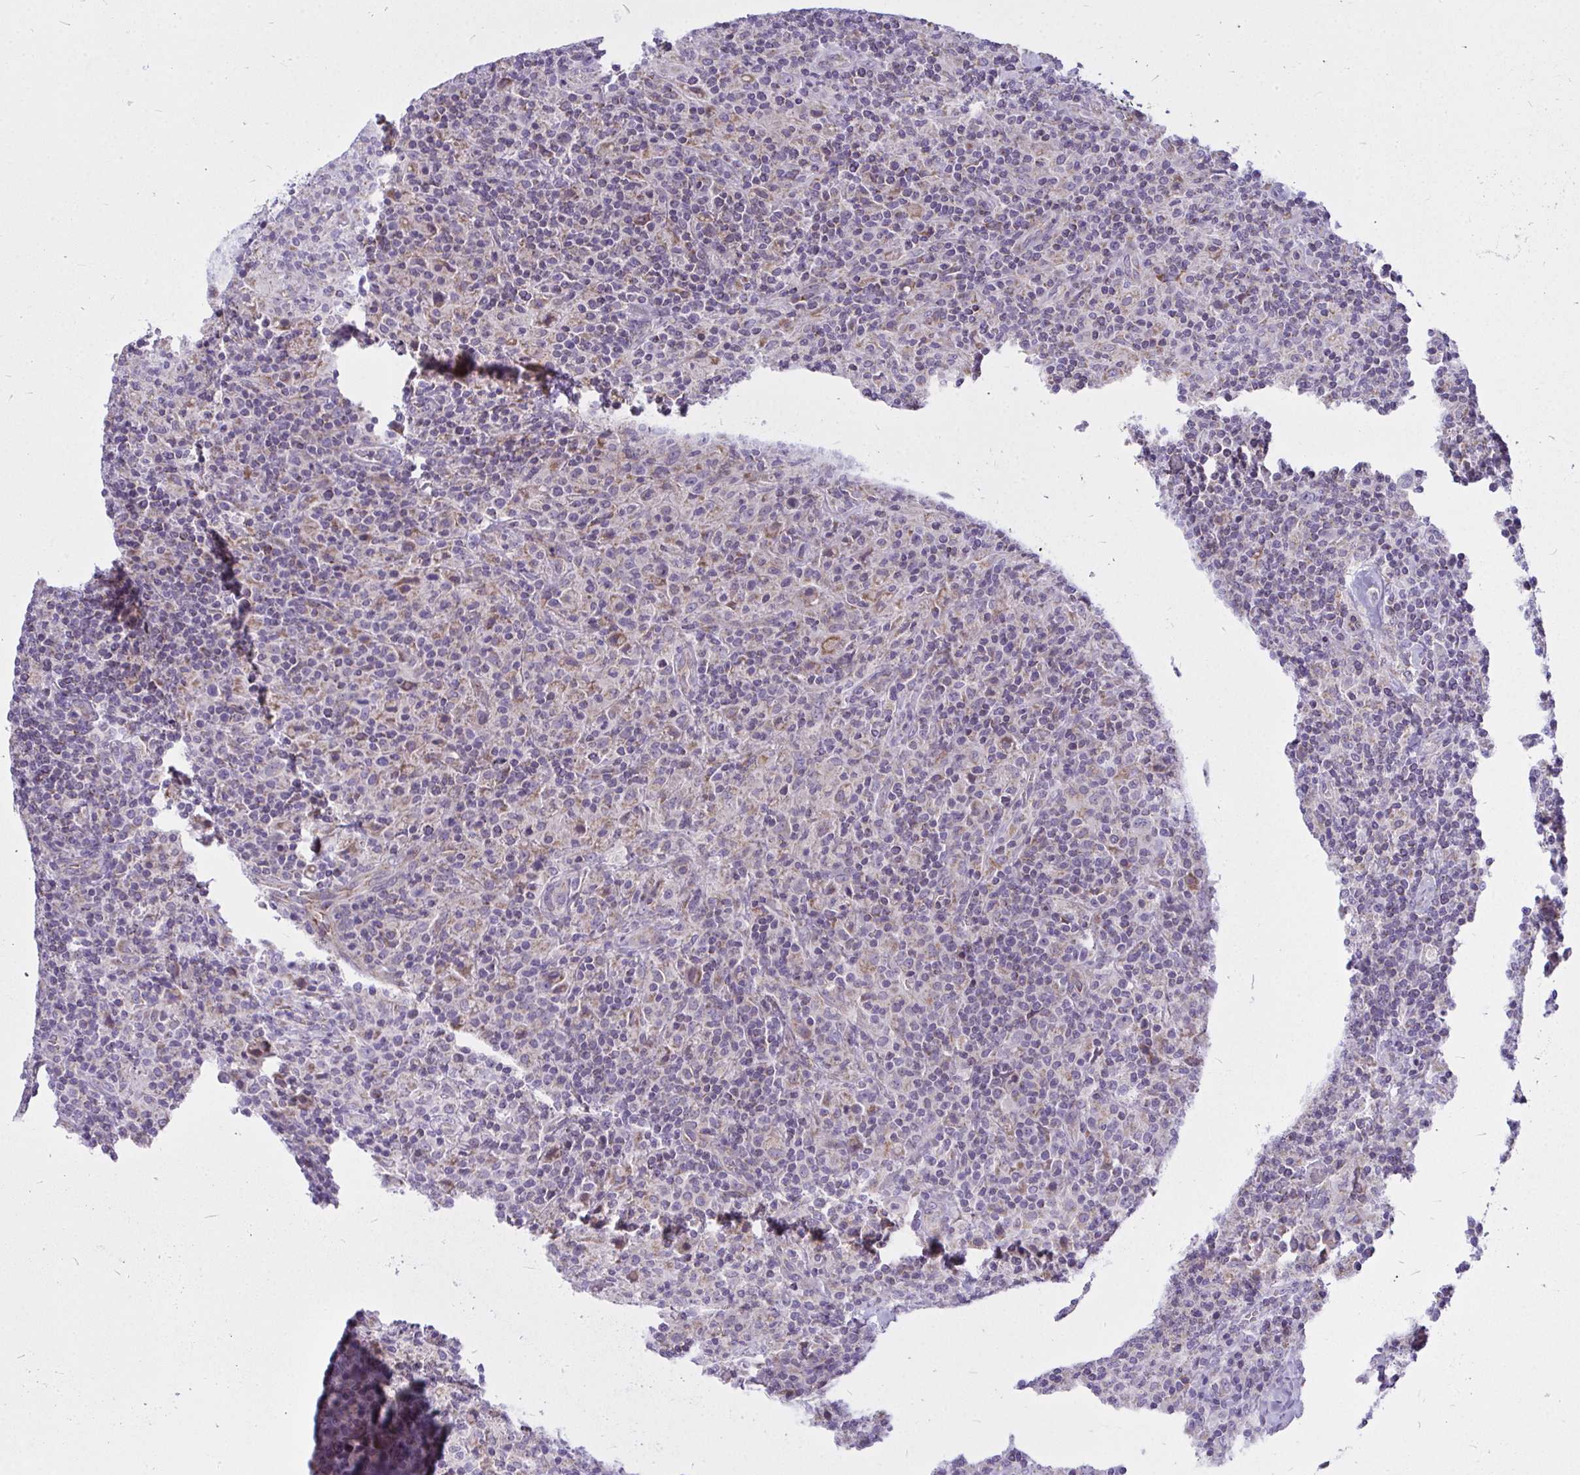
{"staining": {"intensity": "negative", "quantity": "none", "location": "none"}, "tissue": "lymphoma", "cell_type": "Tumor cells", "image_type": "cancer", "snomed": [{"axis": "morphology", "description": "Hodgkin's disease, NOS"}, {"axis": "topography", "description": "Lymph node"}], "caption": "A photomicrograph of human Hodgkin's disease is negative for staining in tumor cells. (DAB (3,3'-diaminobenzidine) immunohistochemistry with hematoxylin counter stain).", "gene": "CEP63", "patient": {"sex": "male", "age": 70}}